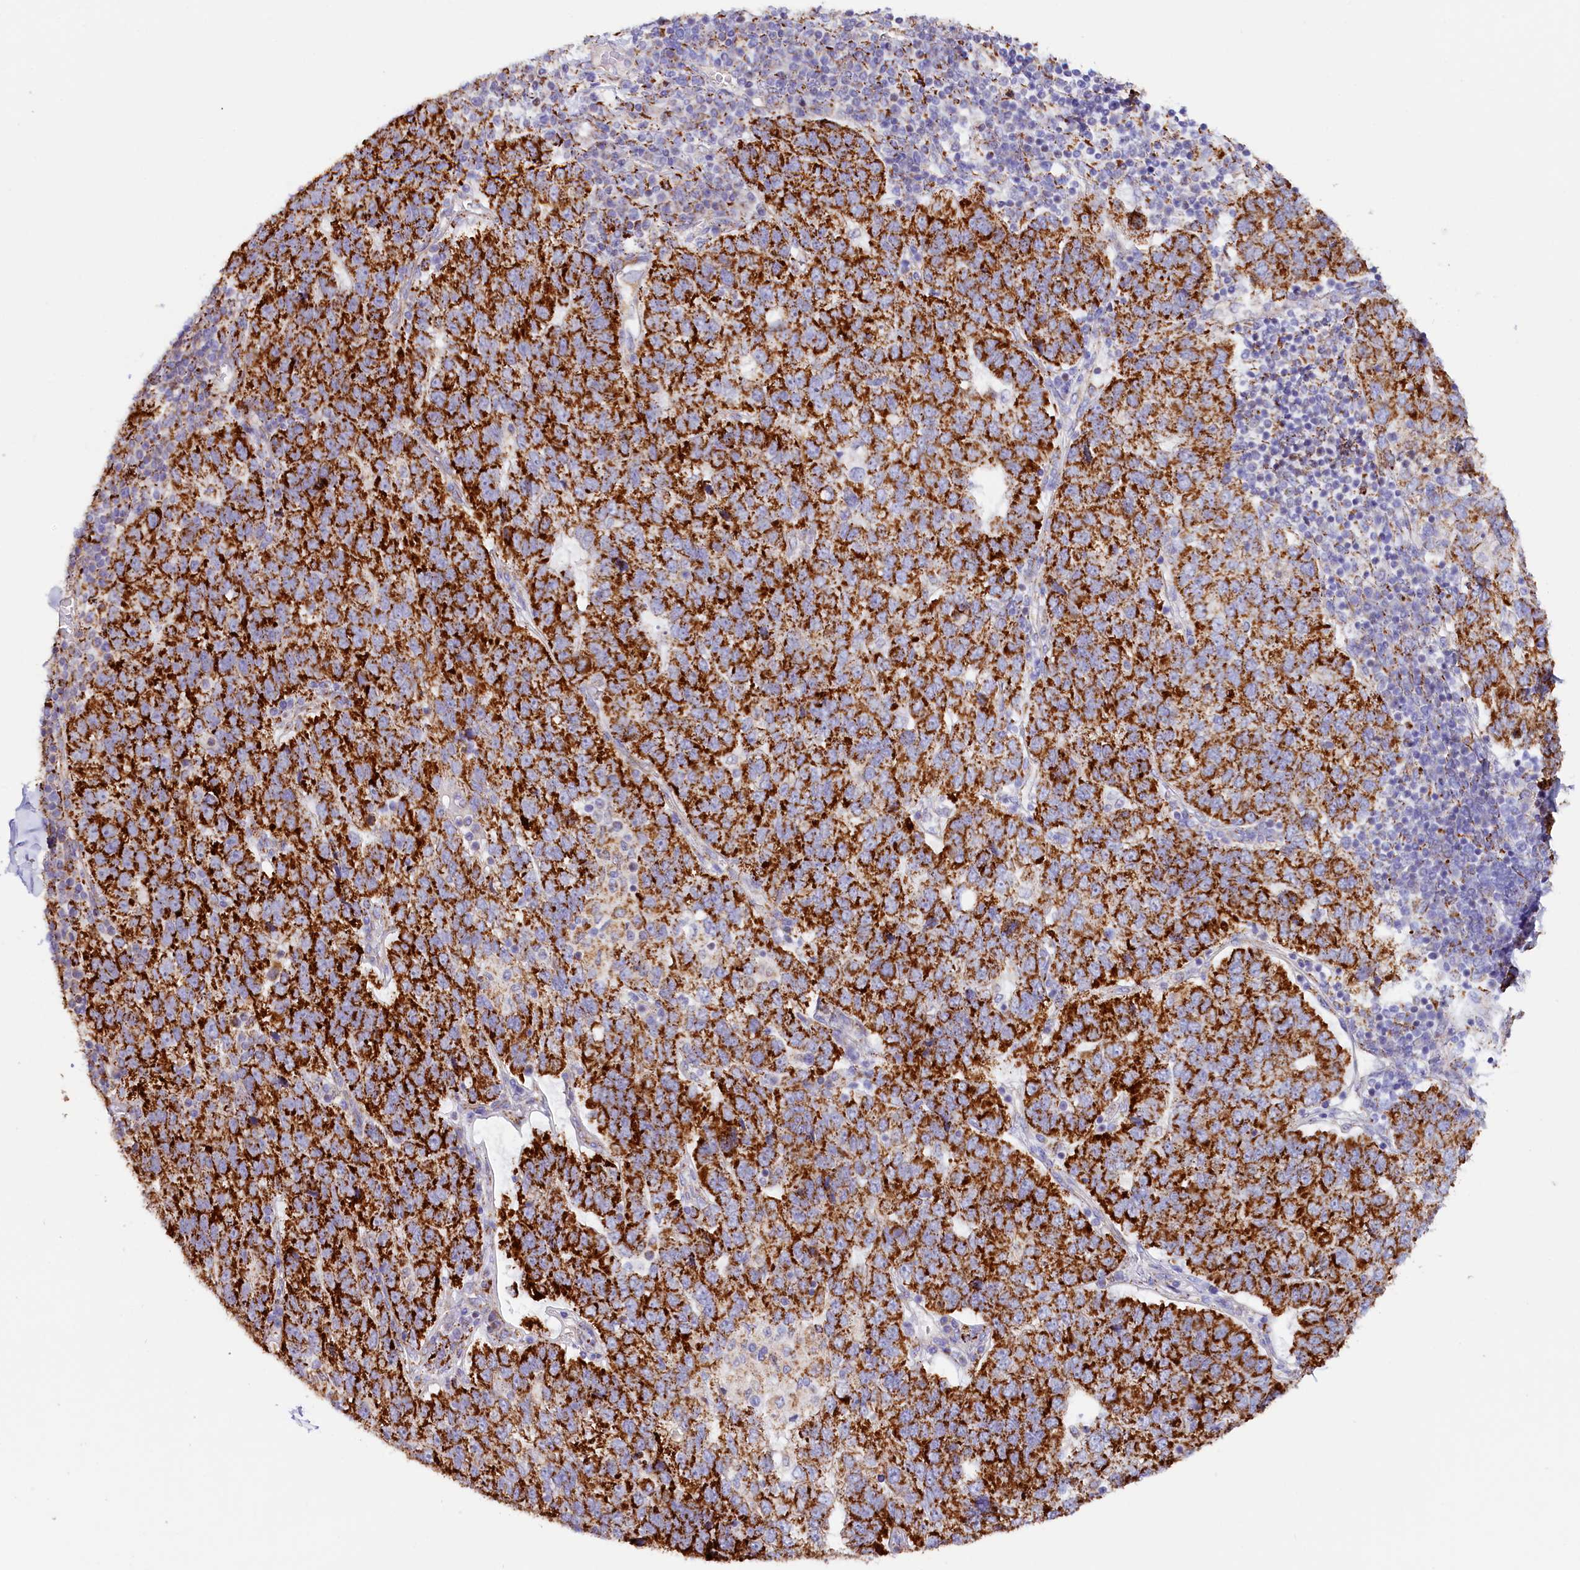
{"staining": {"intensity": "strong", "quantity": ">75%", "location": "cytoplasmic/membranous"}, "tissue": "pancreatic cancer", "cell_type": "Tumor cells", "image_type": "cancer", "snomed": [{"axis": "morphology", "description": "Adenocarcinoma, NOS"}, {"axis": "topography", "description": "Pancreas"}], "caption": "Pancreatic cancer (adenocarcinoma) stained for a protein demonstrates strong cytoplasmic/membranous positivity in tumor cells.", "gene": "AKTIP", "patient": {"sex": "female", "age": 61}}